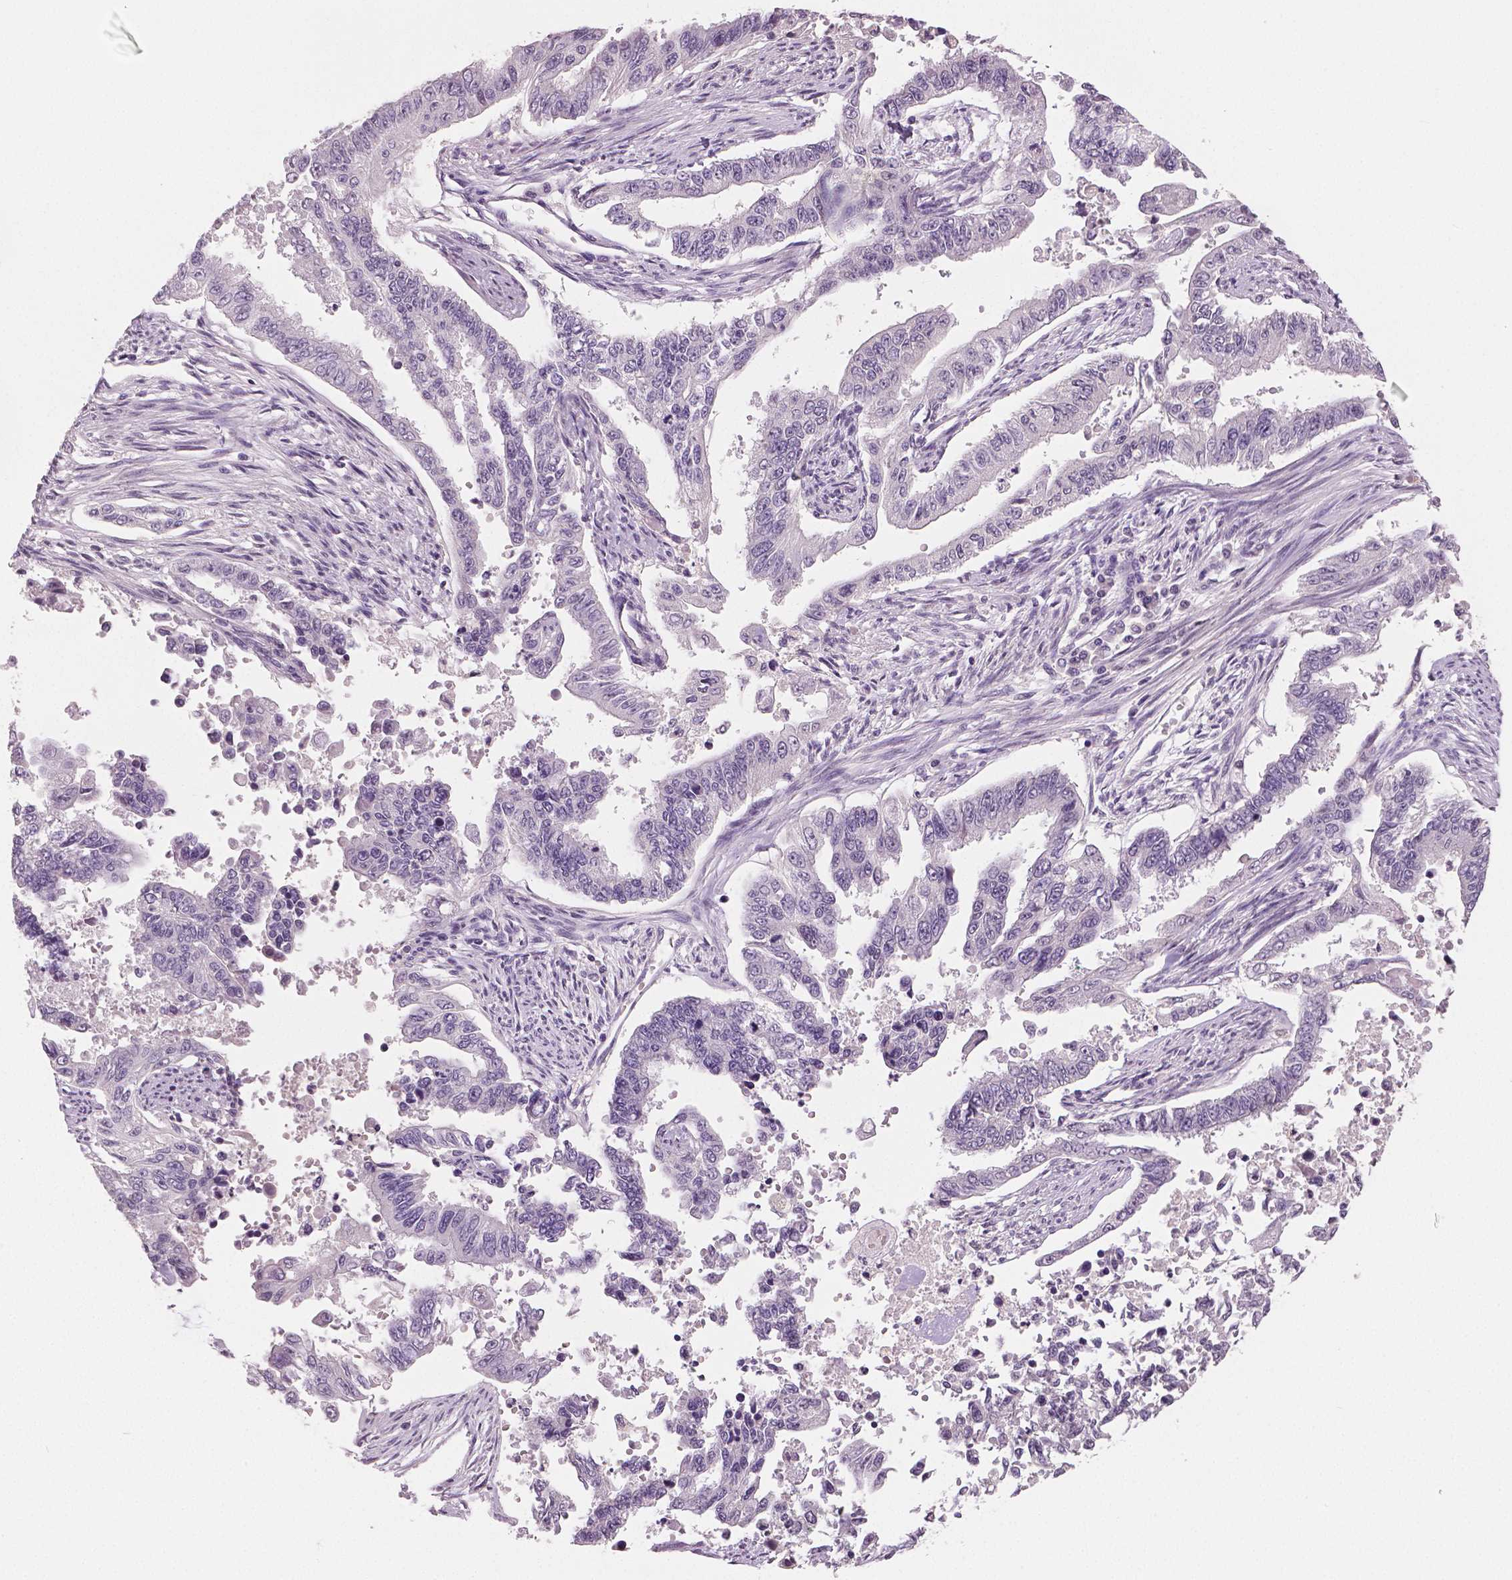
{"staining": {"intensity": "negative", "quantity": "none", "location": "none"}, "tissue": "endometrial cancer", "cell_type": "Tumor cells", "image_type": "cancer", "snomed": [{"axis": "morphology", "description": "Adenocarcinoma, NOS"}, {"axis": "topography", "description": "Uterus"}], "caption": "A photomicrograph of endometrial cancer stained for a protein demonstrates no brown staining in tumor cells.", "gene": "NECAB1", "patient": {"sex": "female", "age": 59}}